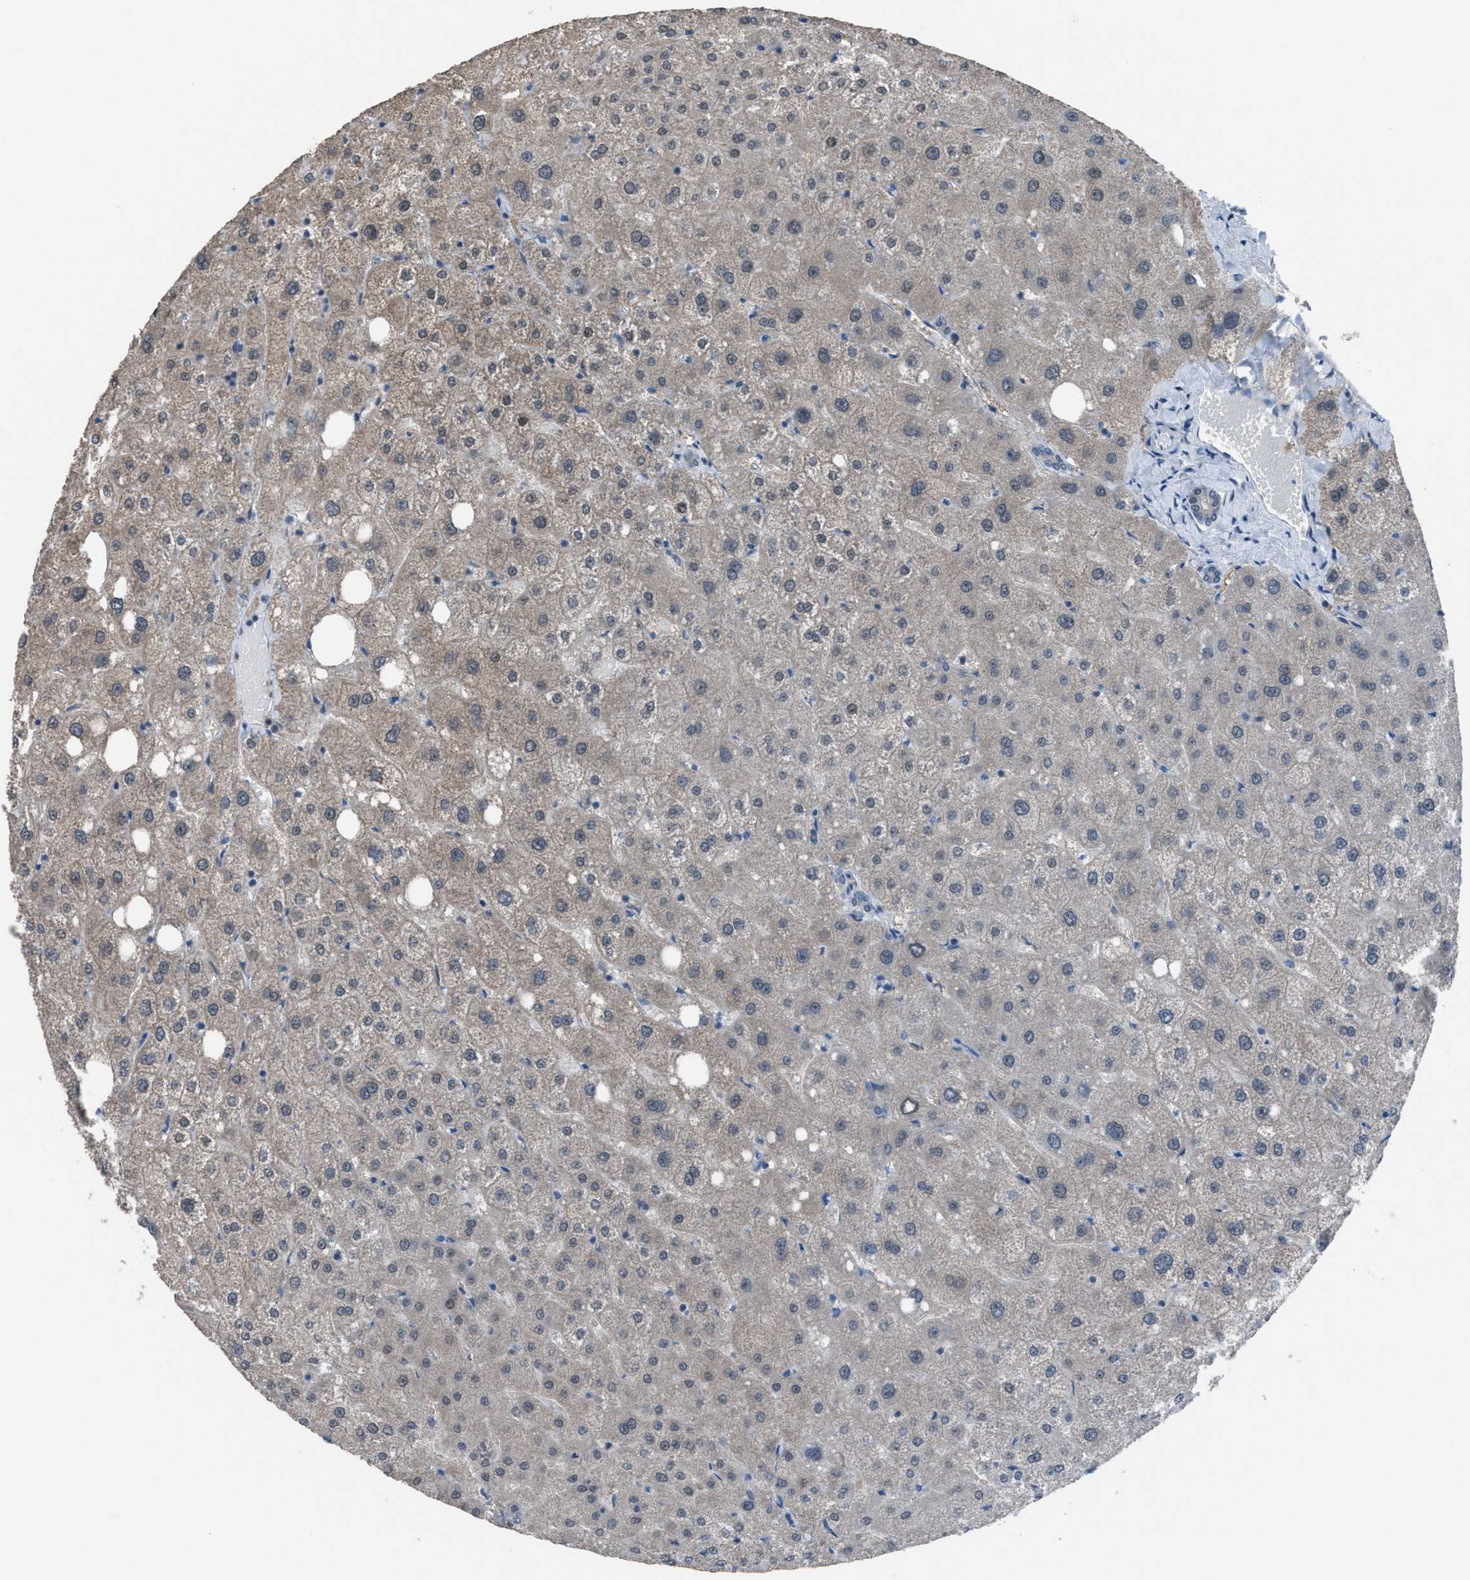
{"staining": {"intensity": "weak", "quantity": "<25%", "location": "cytoplasmic/membranous"}, "tissue": "liver", "cell_type": "Cholangiocytes", "image_type": "normal", "snomed": [{"axis": "morphology", "description": "Normal tissue, NOS"}, {"axis": "topography", "description": "Liver"}], "caption": "Immunohistochemical staining of unremarkable human liver displays no significant positivity in cholangiocytes.", "gene": "ZNF276", "patient": {"sex": "male", "age": 73}}